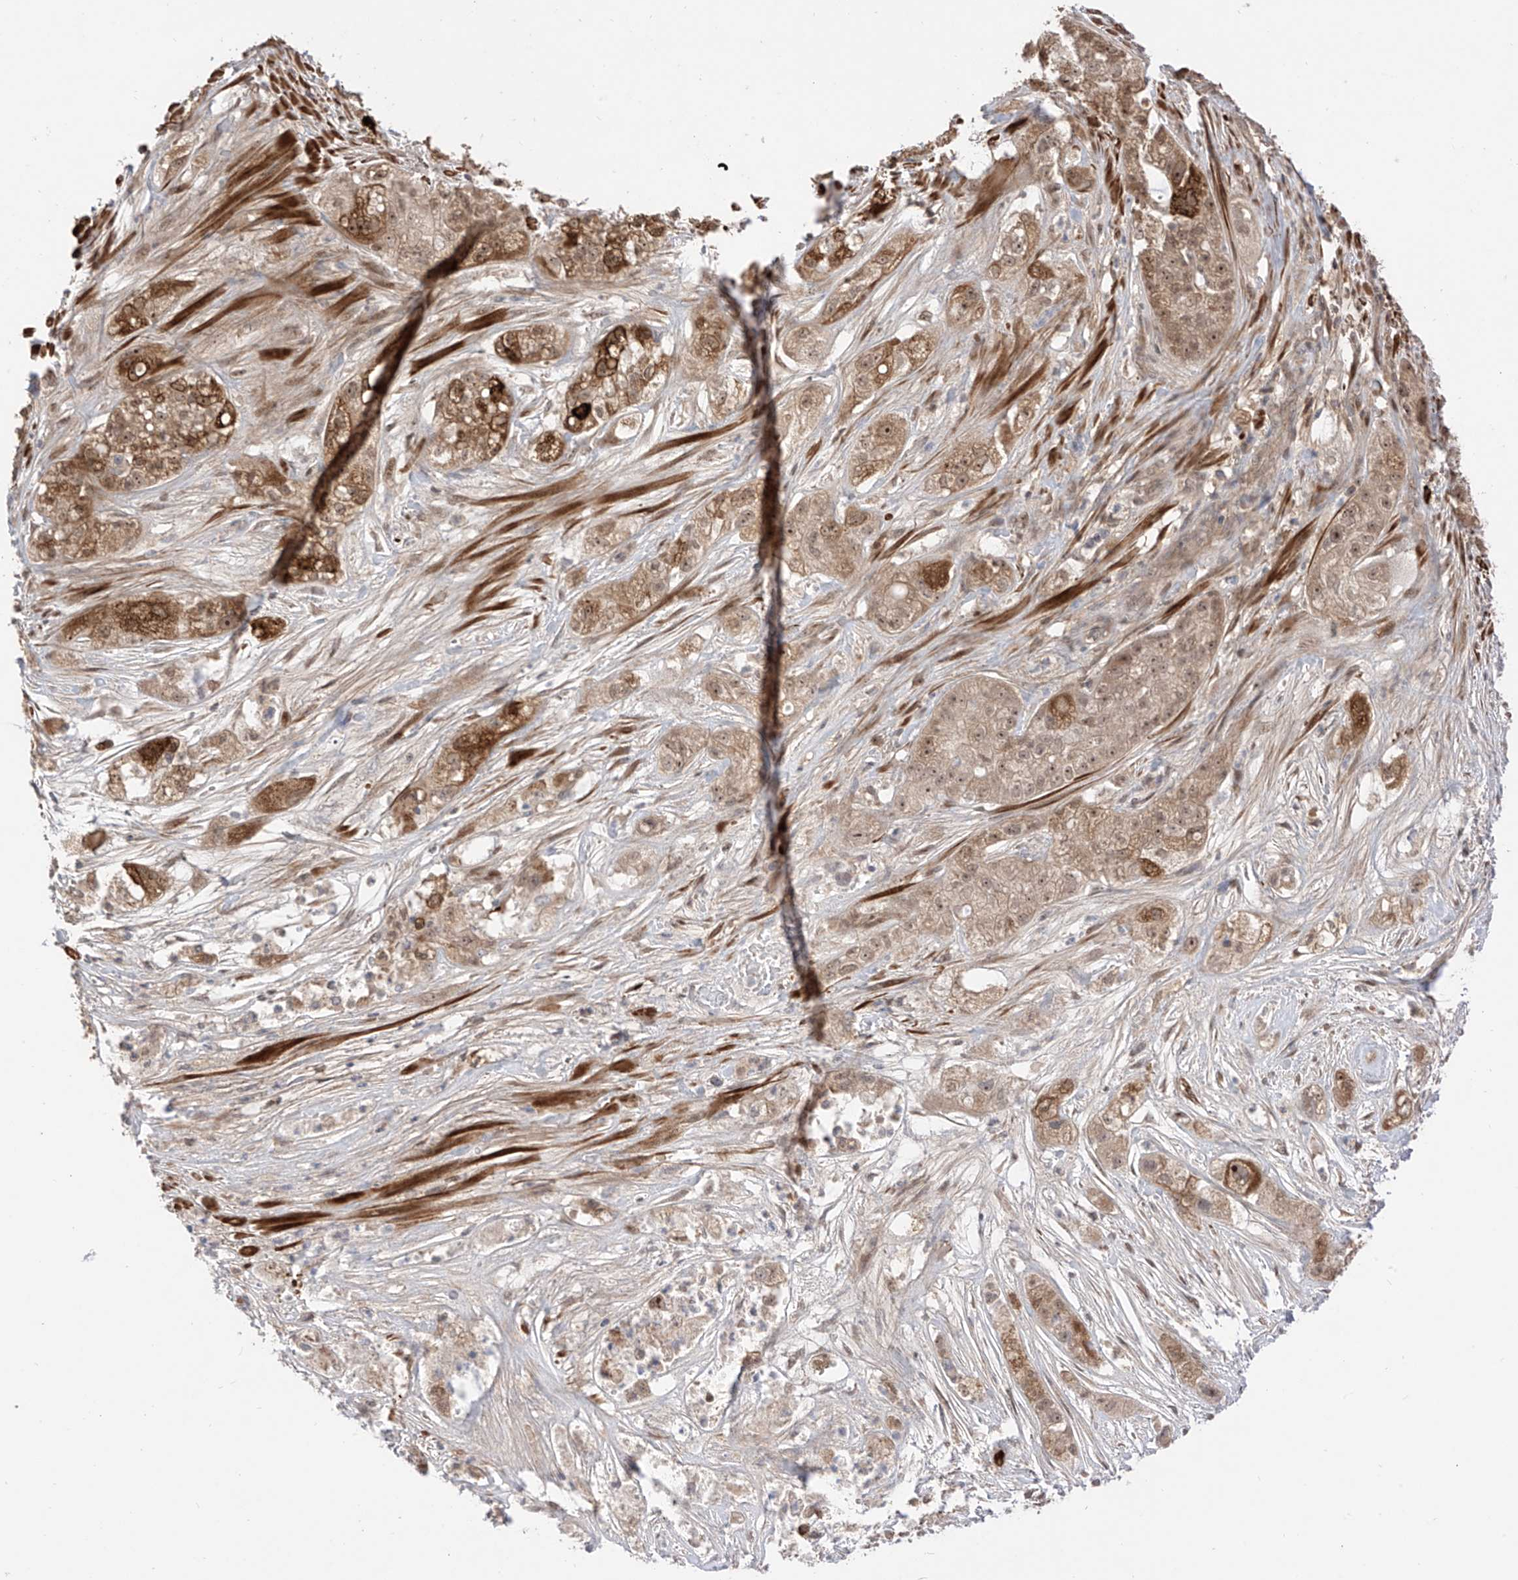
{"staining": {"intensity": "moderate", "quantity": ">75%", "location": "cytoplasmic/membranous,nuclear"}, "tissue": "pancreatic cancer", "cell_type": "Tumor cells", "image_type": "cancer", "snomed": [{"axis": "morphology", "description": "Adenocarcinoma, NOS"}, {"axis": "topography", "description": "Pancreas"}], "caption": "DAB (3,3'-diaminobenzidine) immunohistochemical staining of adenocarcinoma (pancreatic) shows moderate cytoplasmic/membranous and nuclear protein expression in approximately >75% of tumor cells.", "gene": "LATS1", "patient": {"sex": "female", "age": 78}}